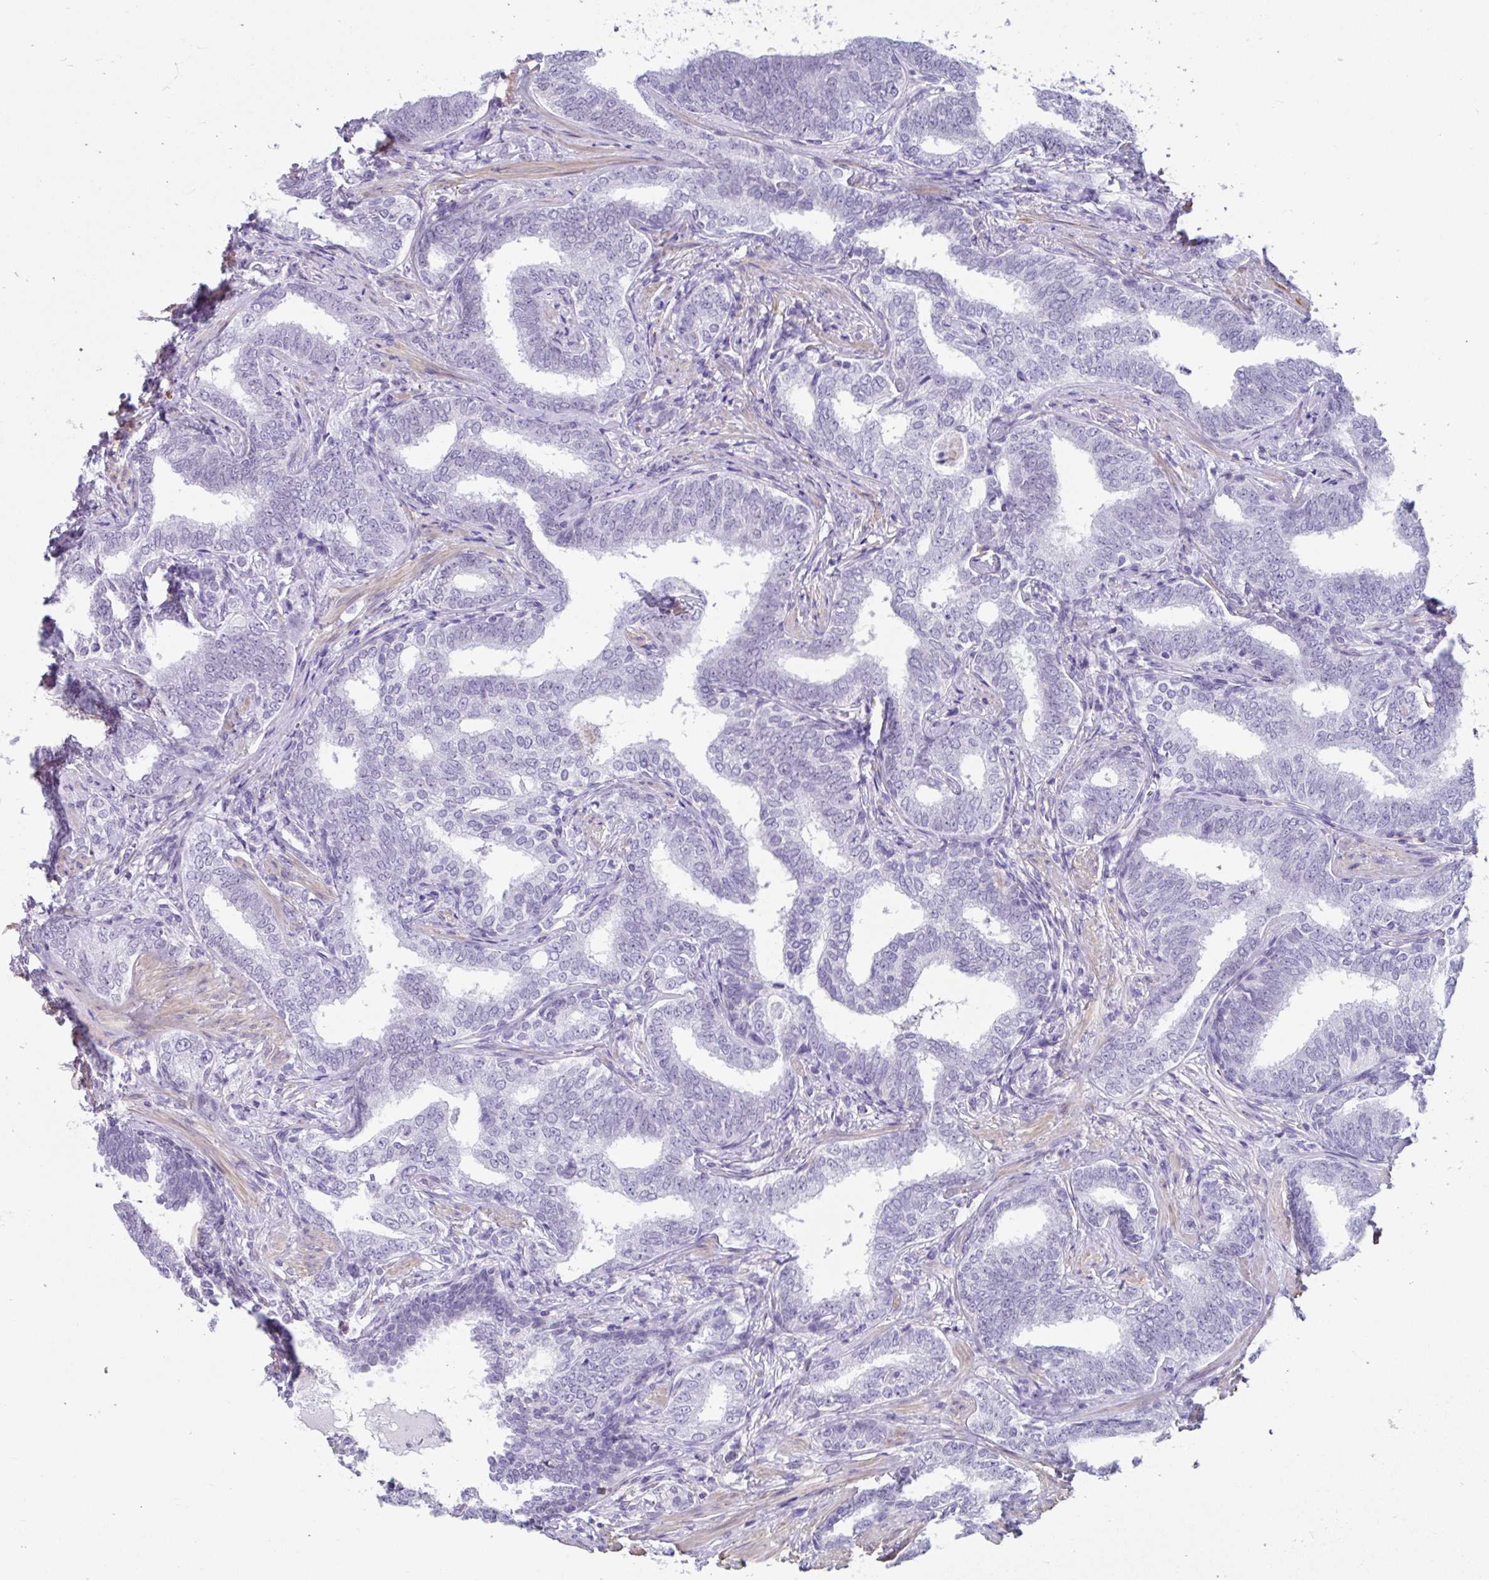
{"staining": {"intensity": "negative", "quantity": "none", "location": "none"}, "tissue": "prostate cancer", "cell_type": "Tumor cells", "image_type": "cancer", "snomed": [{"axis": "morphology", "description": "Adenocarcinoma, High grade"}, {"axis": "topography", "description": "Prostate"}], "caption": "A histopathology image of prostate cancer stained for a protein exhibits no brown staining in tumor cells.", "gene": "DCAF17", "patient": {"sex": "male", "age": 72}}